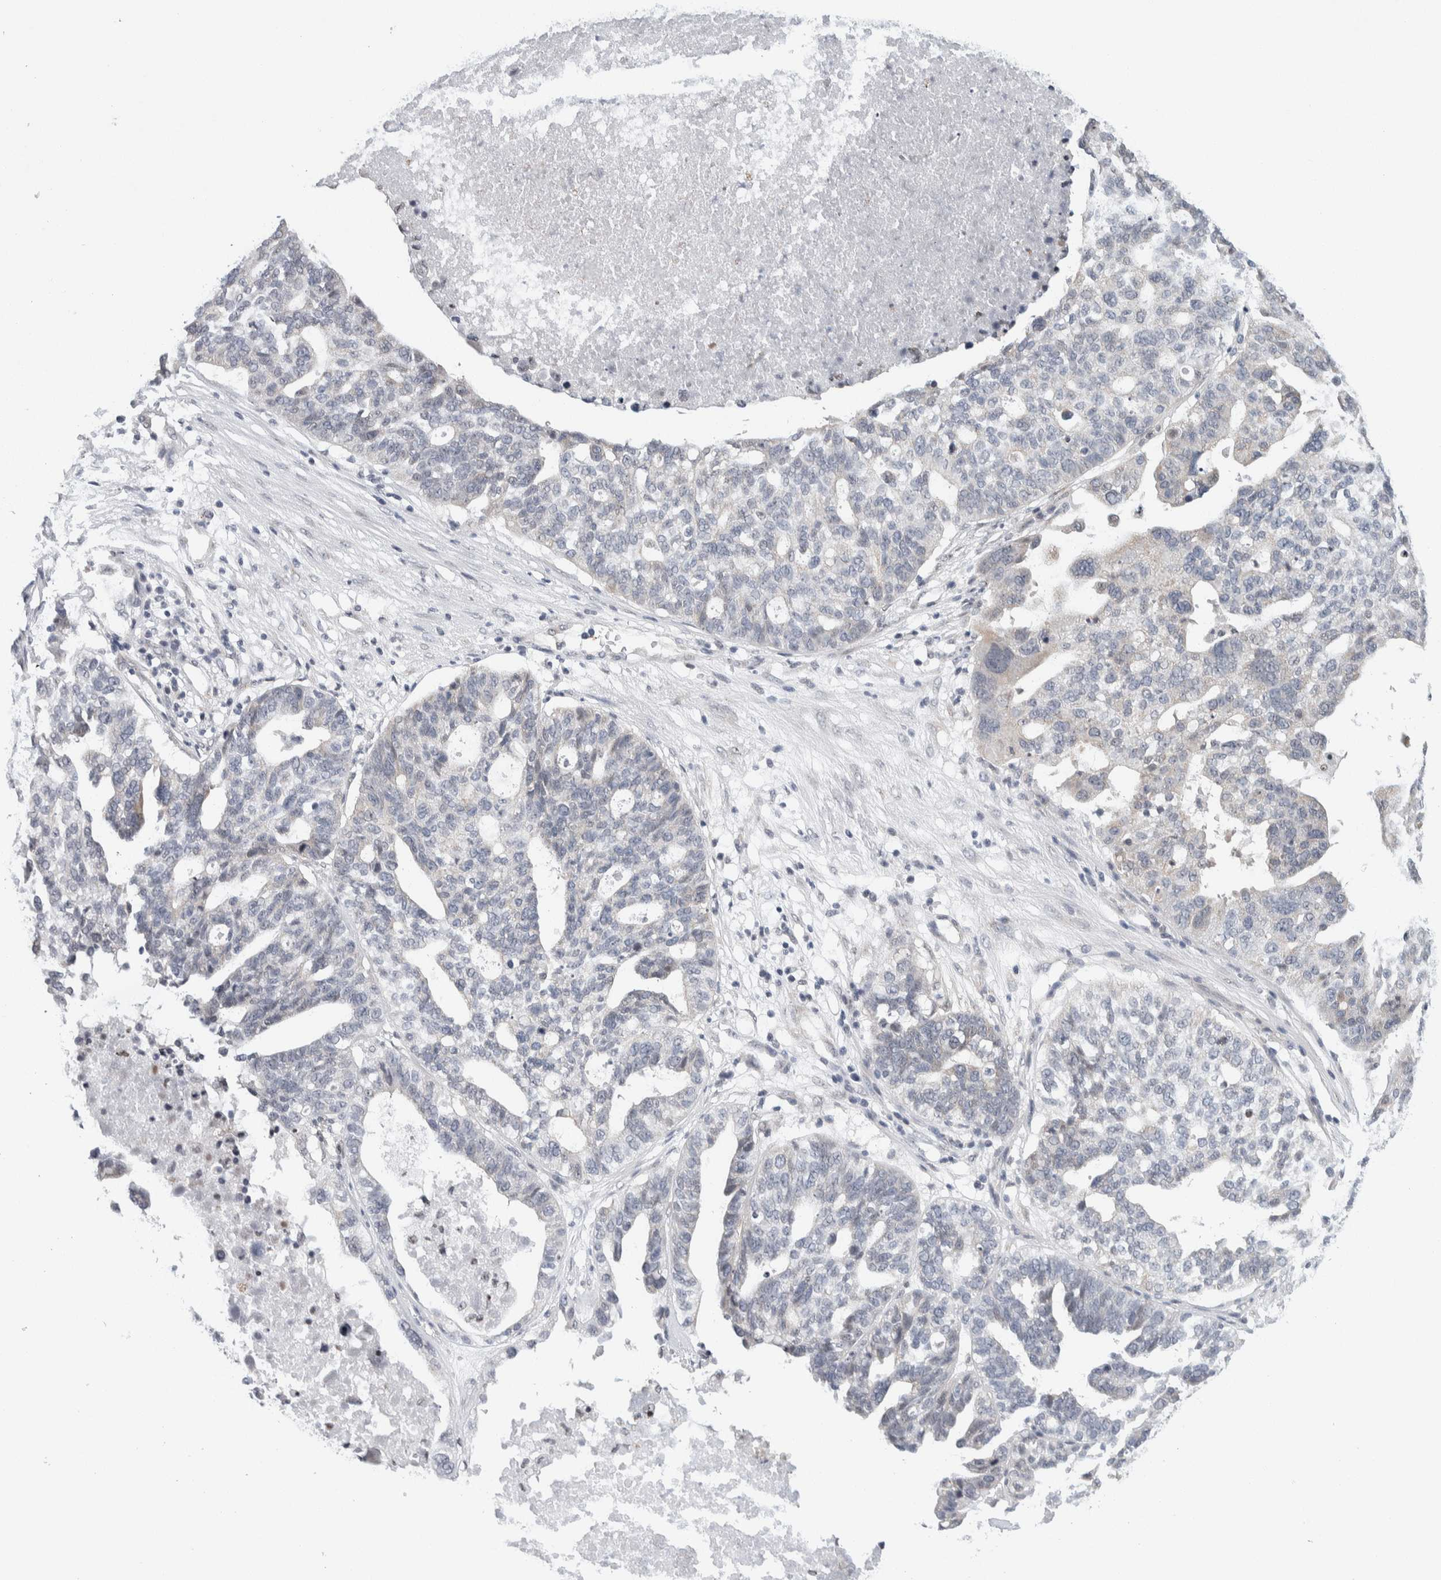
{"staining": {"intensity": "negative", "quantity": "none", "location": "none"}, "tissue": "ovarian cancer", "cell_type": "Tumor cells", "image_type": "cancer", "snomed": [{"axis": "morphology", "description": "Cystadenocarcinoma, serous, NOS"}, {"axis": "topography", "description": "Ovary"}], "caption": "Human ovarian cancer stained for a protein using immunohistochemistry exhibits no expression in tumor cells.", "gene": "NEUROD1", "patient": {"sex": "female", "age": 59}}